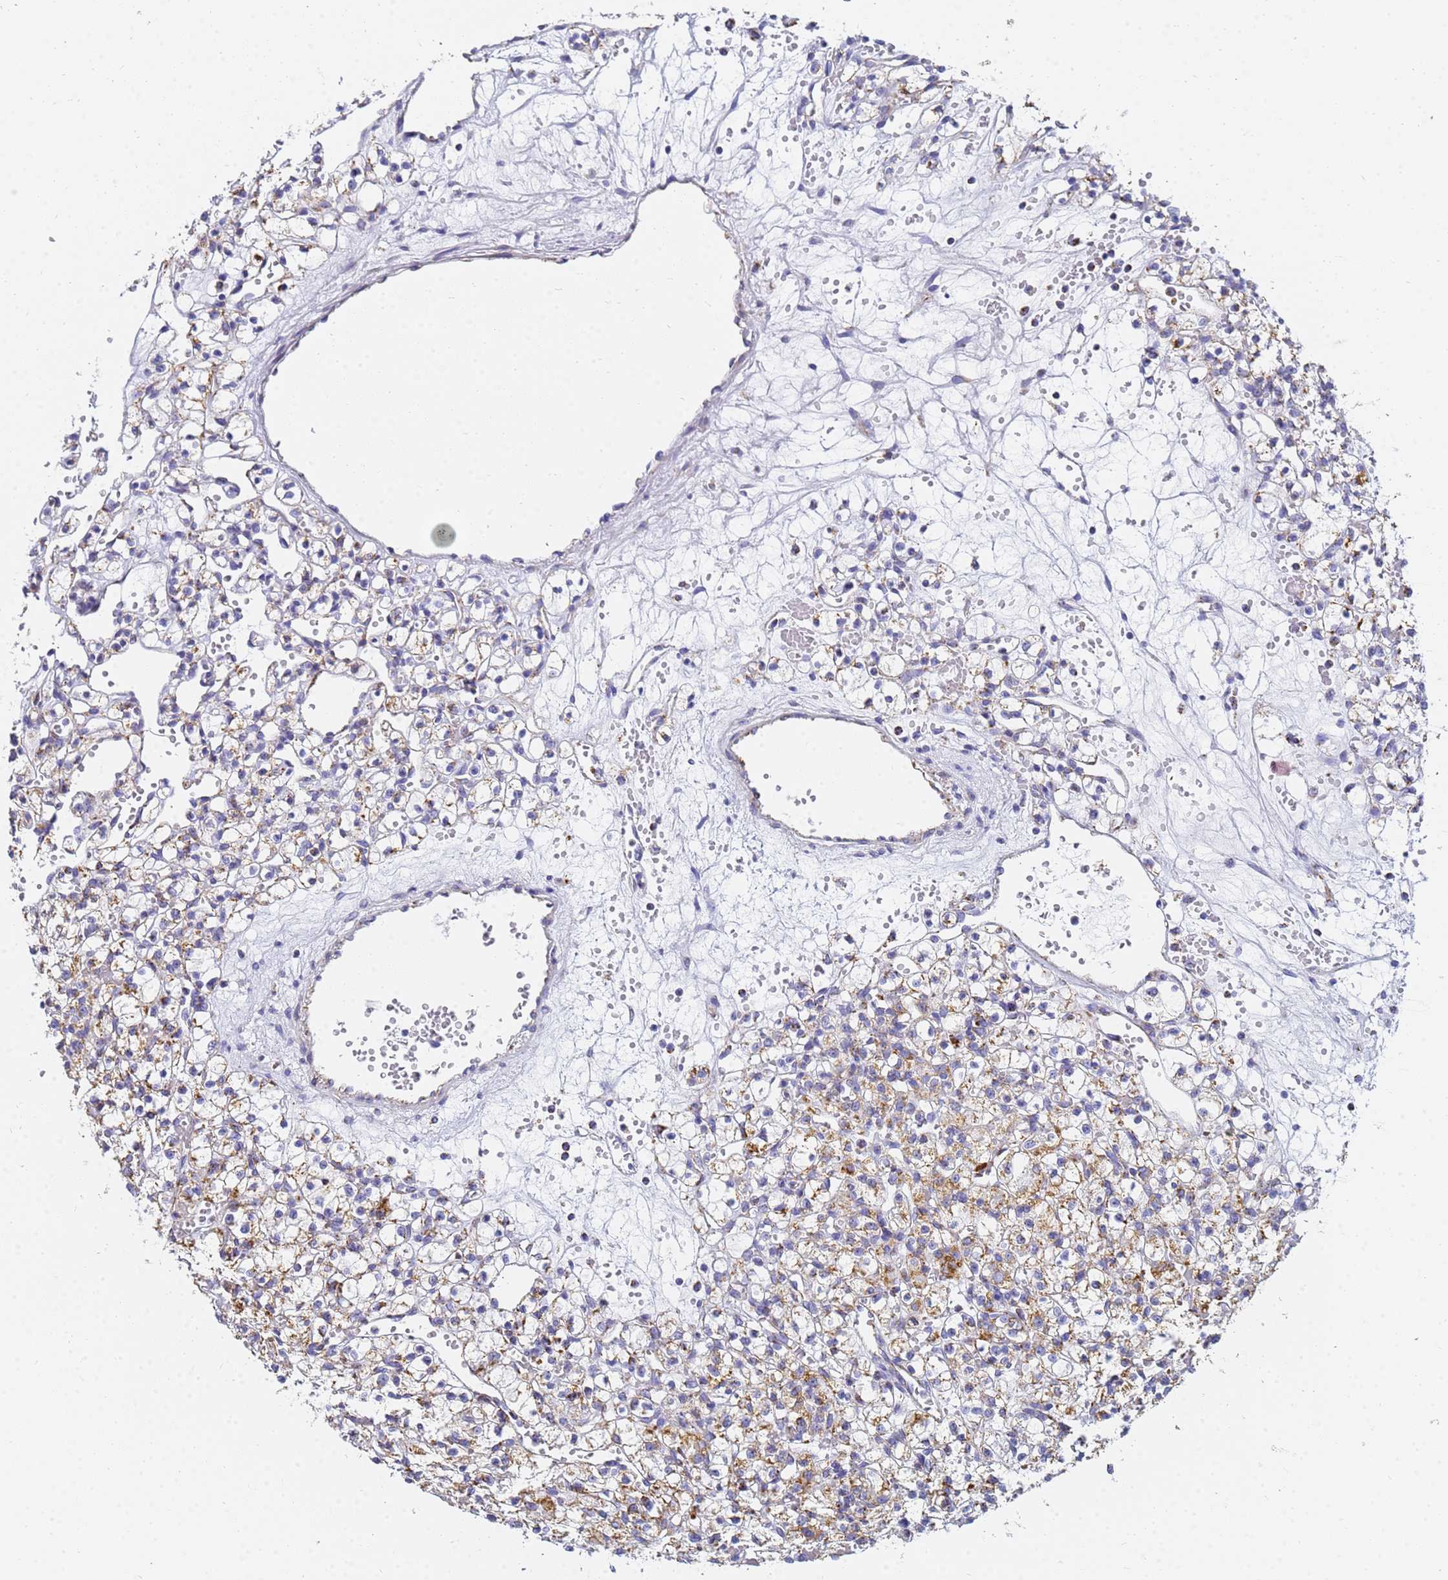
{"staining": {"intensity": "weak", "quantity": "25%-75%", "location": "cytoplasmic/membranous"}, "tissue": "renal cancer", "cell_type": "Tumor cells", "image_type": "cancer", "snomed": [{"axis": "morphology", "description": "Adenocarcinoma, NOS"}, {"axis": "topography", "description": "Kidney"}], "caption": "A histopathology image of renal adenocarcinoma stained for a protein shows weak cytoplasmic/membranous brown staining in tumor cells.", "gene": "CNIH4", "patient": {"sex": "female", "age": 59}}